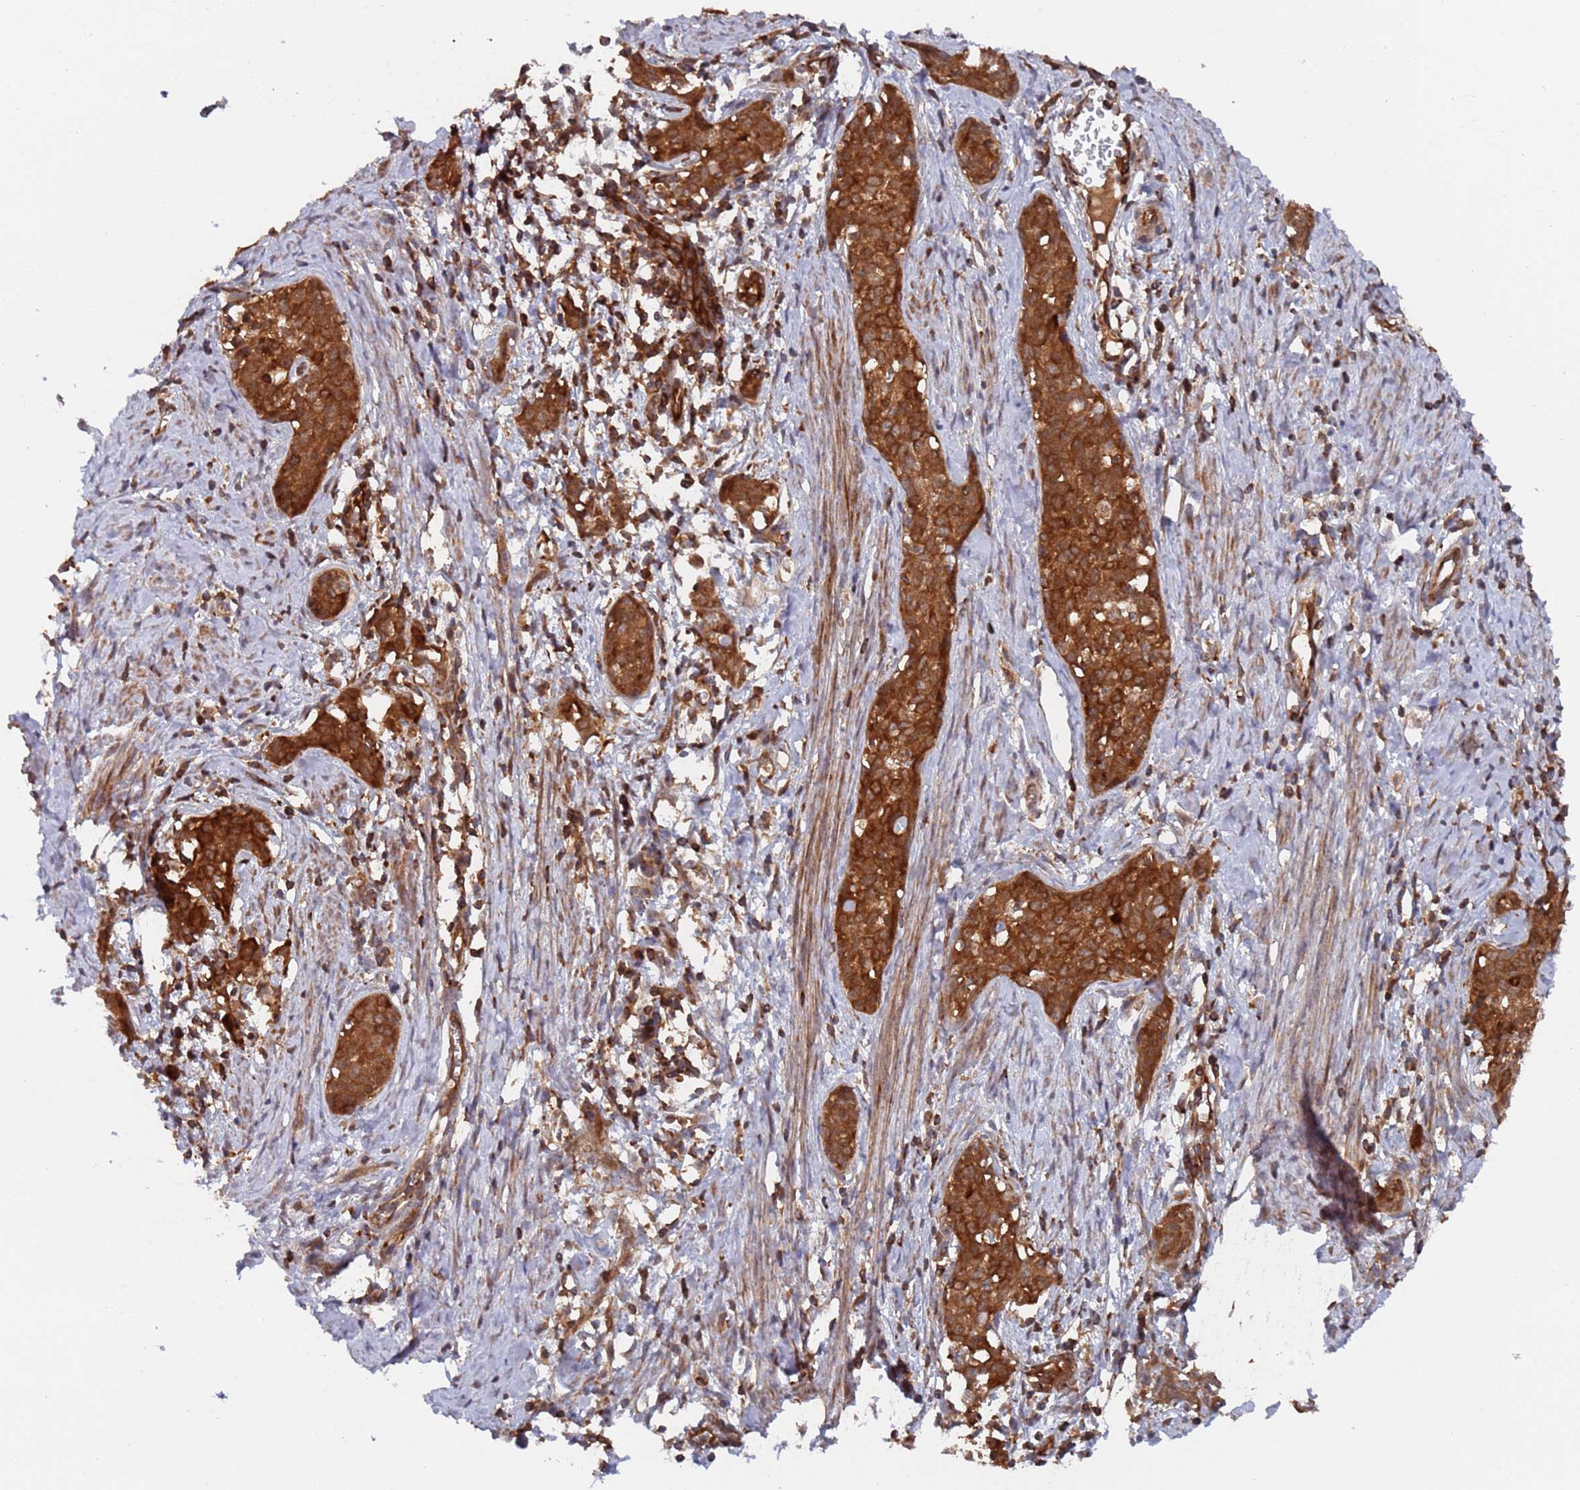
{"staining": {"intensity": "strong", "quantity": ">75%", "location": "cytoplasmic/membranous"}, "tissue": "cervical cancer", "cell_type": "Tumor cells", "image_type": "cancer", "snomed": [{"axis": "morphology", "description": "Squamous cell carcinoma, NOS"}, {"axis": "topography", "description": "Cervix"}], "caption": "Protein staining exhibits strong cytoplasmic/membranous positivity in about >75% of tumor cells in cervical cancer (squamous cell carcinoma). The staining was performed using DAB to visualize the protein expression in brown, while the nuclei were stained in blue with hematoxylin (Magnification: 20x).", "gene": "DDX60", "patient": {"sex": "female", "age": 52}}